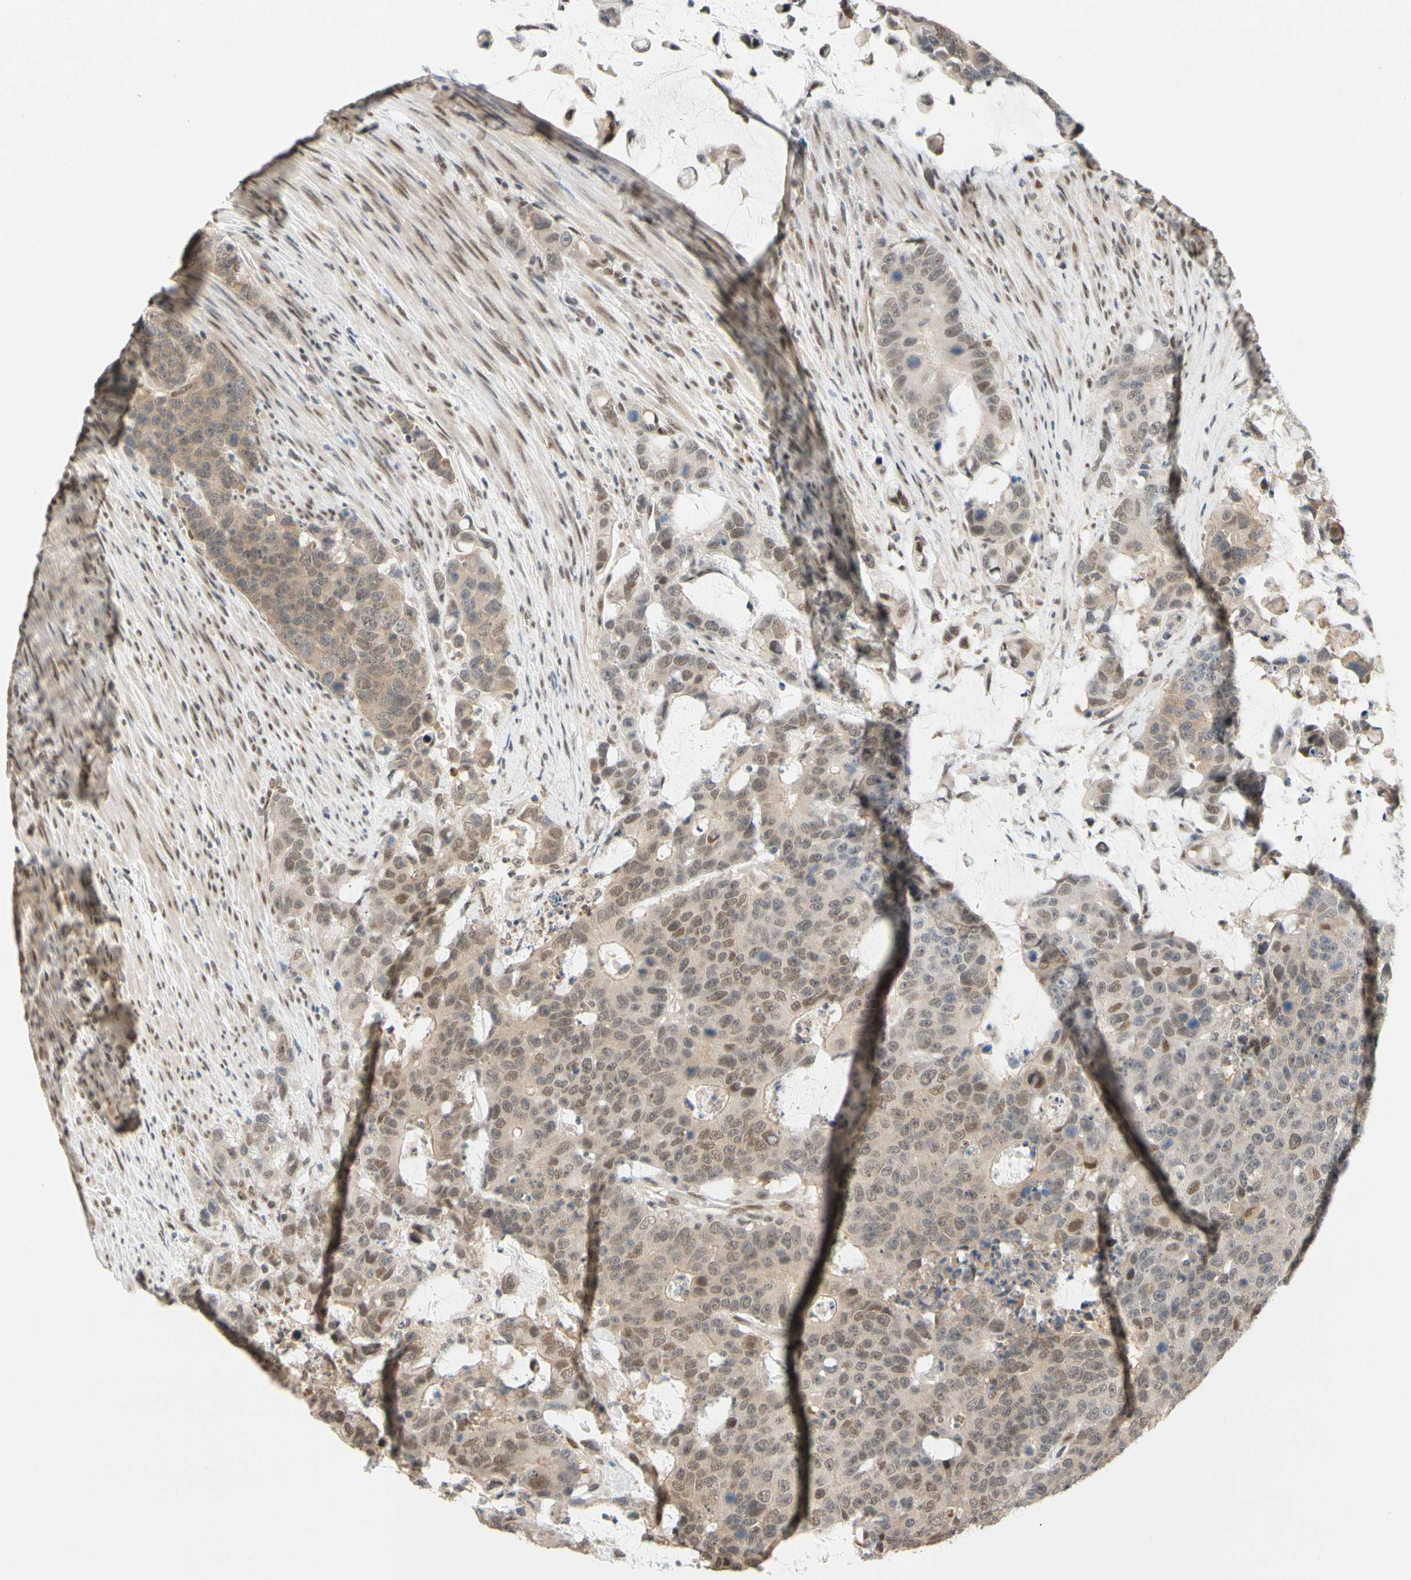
{"staining": {"intensity": "weak", "quantity": ">75%", "location": "nuclear"}, "tissue": "colorectal cancer", "cell_type": "Tumor cells", "image_type": "cancer", "snomed": [{"axis": "morphology", "description": "Adenocarcinoma, NOS"}, {"axis": "topography", "description": "Colon"}], "caption": "Protein expression analysis of adenocarcinoma (colorectal) shows weak nuclear staining in approximately >75% of tumor cells. Immunohistochemistry (ihc) stains the protein in brown and the nuclei are stained blue.", "gene": "TAF4", "patient": {"sex": "female", "age": 86}}